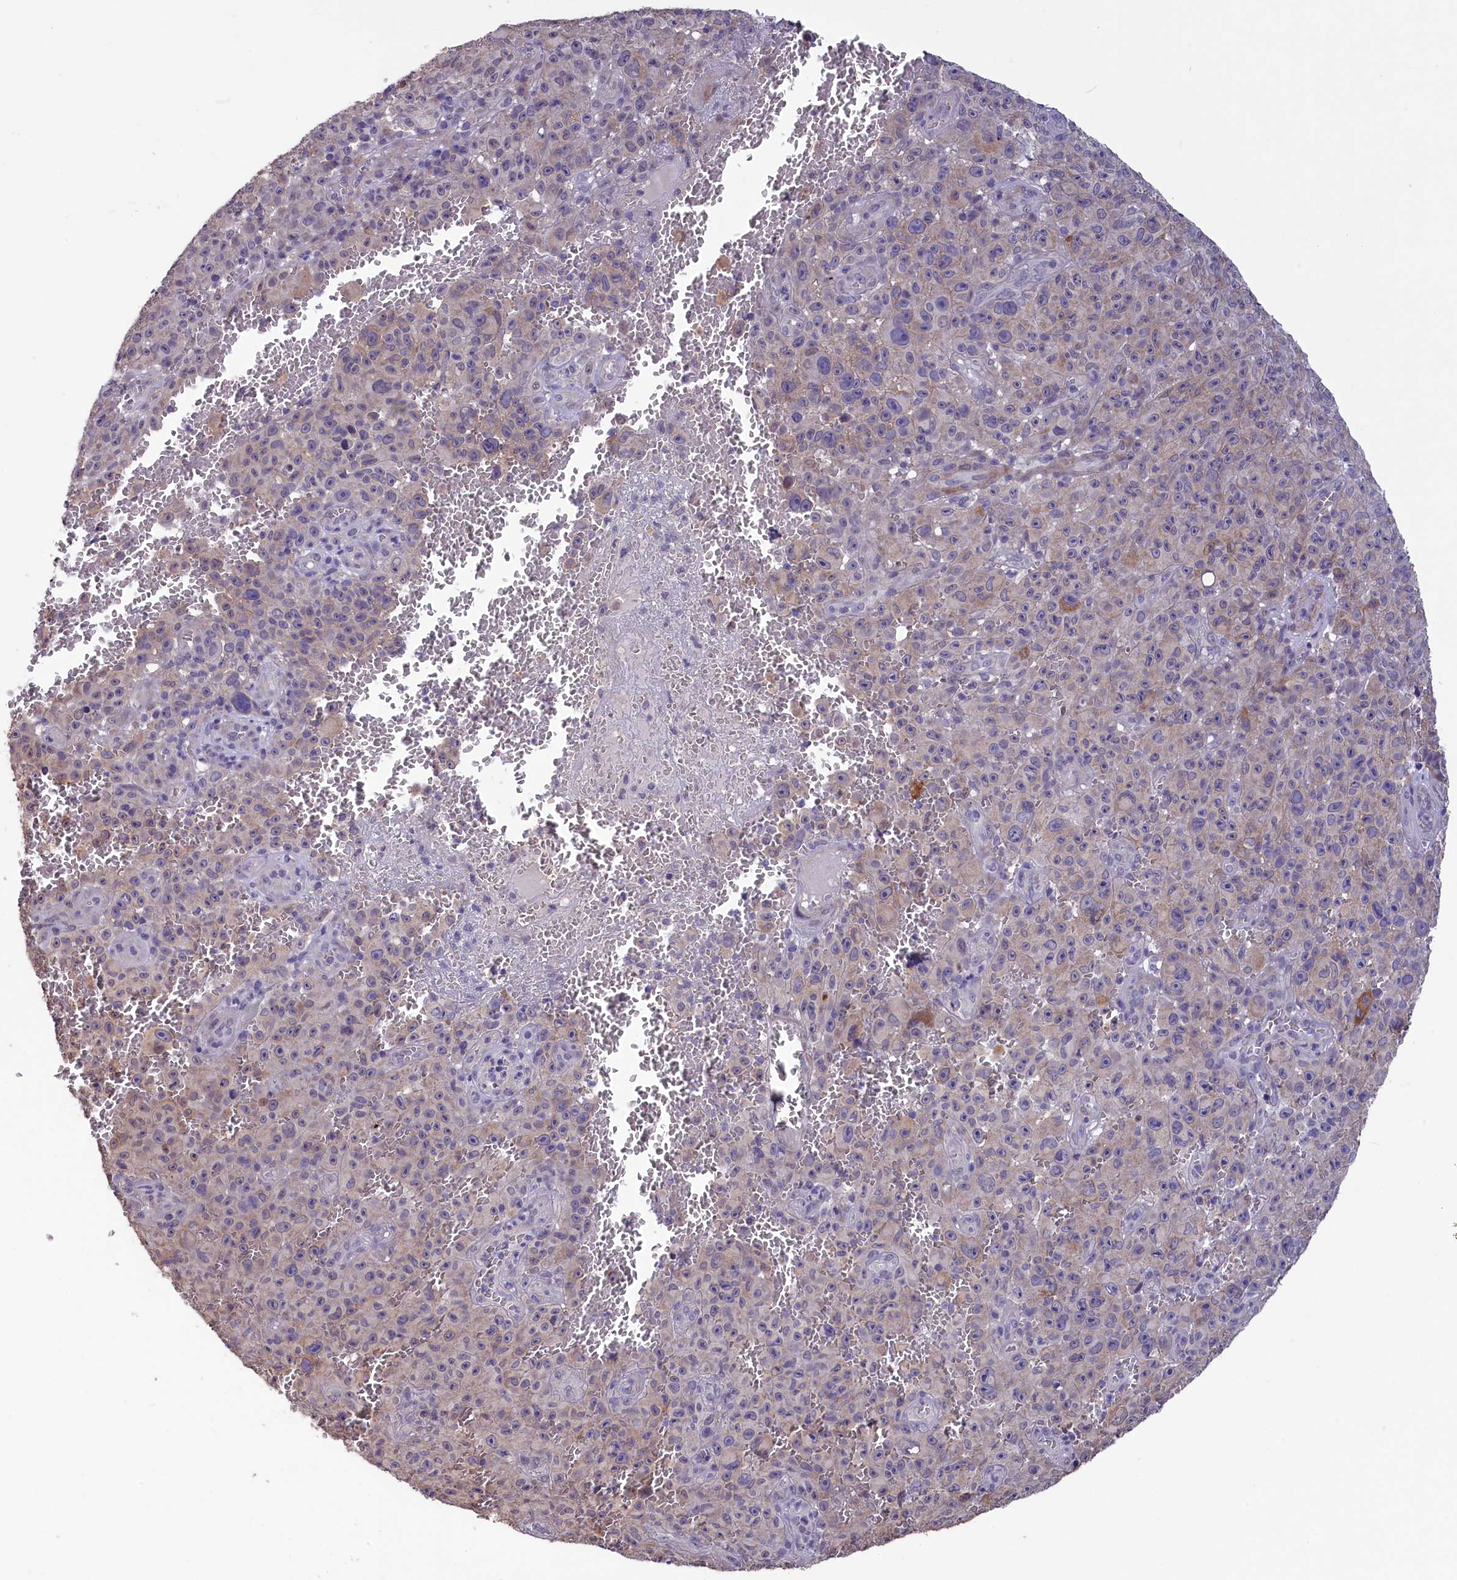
{"staining": {"intensity": "weak", "quantity": "25%-75%", "location": "cytoplasmic/membranous"}, "tissue": "melanoma", "cell_type": "Tumor cells", "image_type": "cancer", "snomed": [{"axis": "morphology", "description": "Malignant melanoma, NOS"}, {"axis": "topography", "description": "Skin"}], "caption": "Immunohistochemistry (IHC) histopathology image of neoplastic tissue: human melanoma stained using immunohistochemistry displays low levels of weak protein expression localized specifically in the cytoplasmic/membranous of tumor cells, appearing as a cytoplasmic/membranous brown color.", "gene": "SLC39A6", "patient": {"sex": "female", "age": 82}}